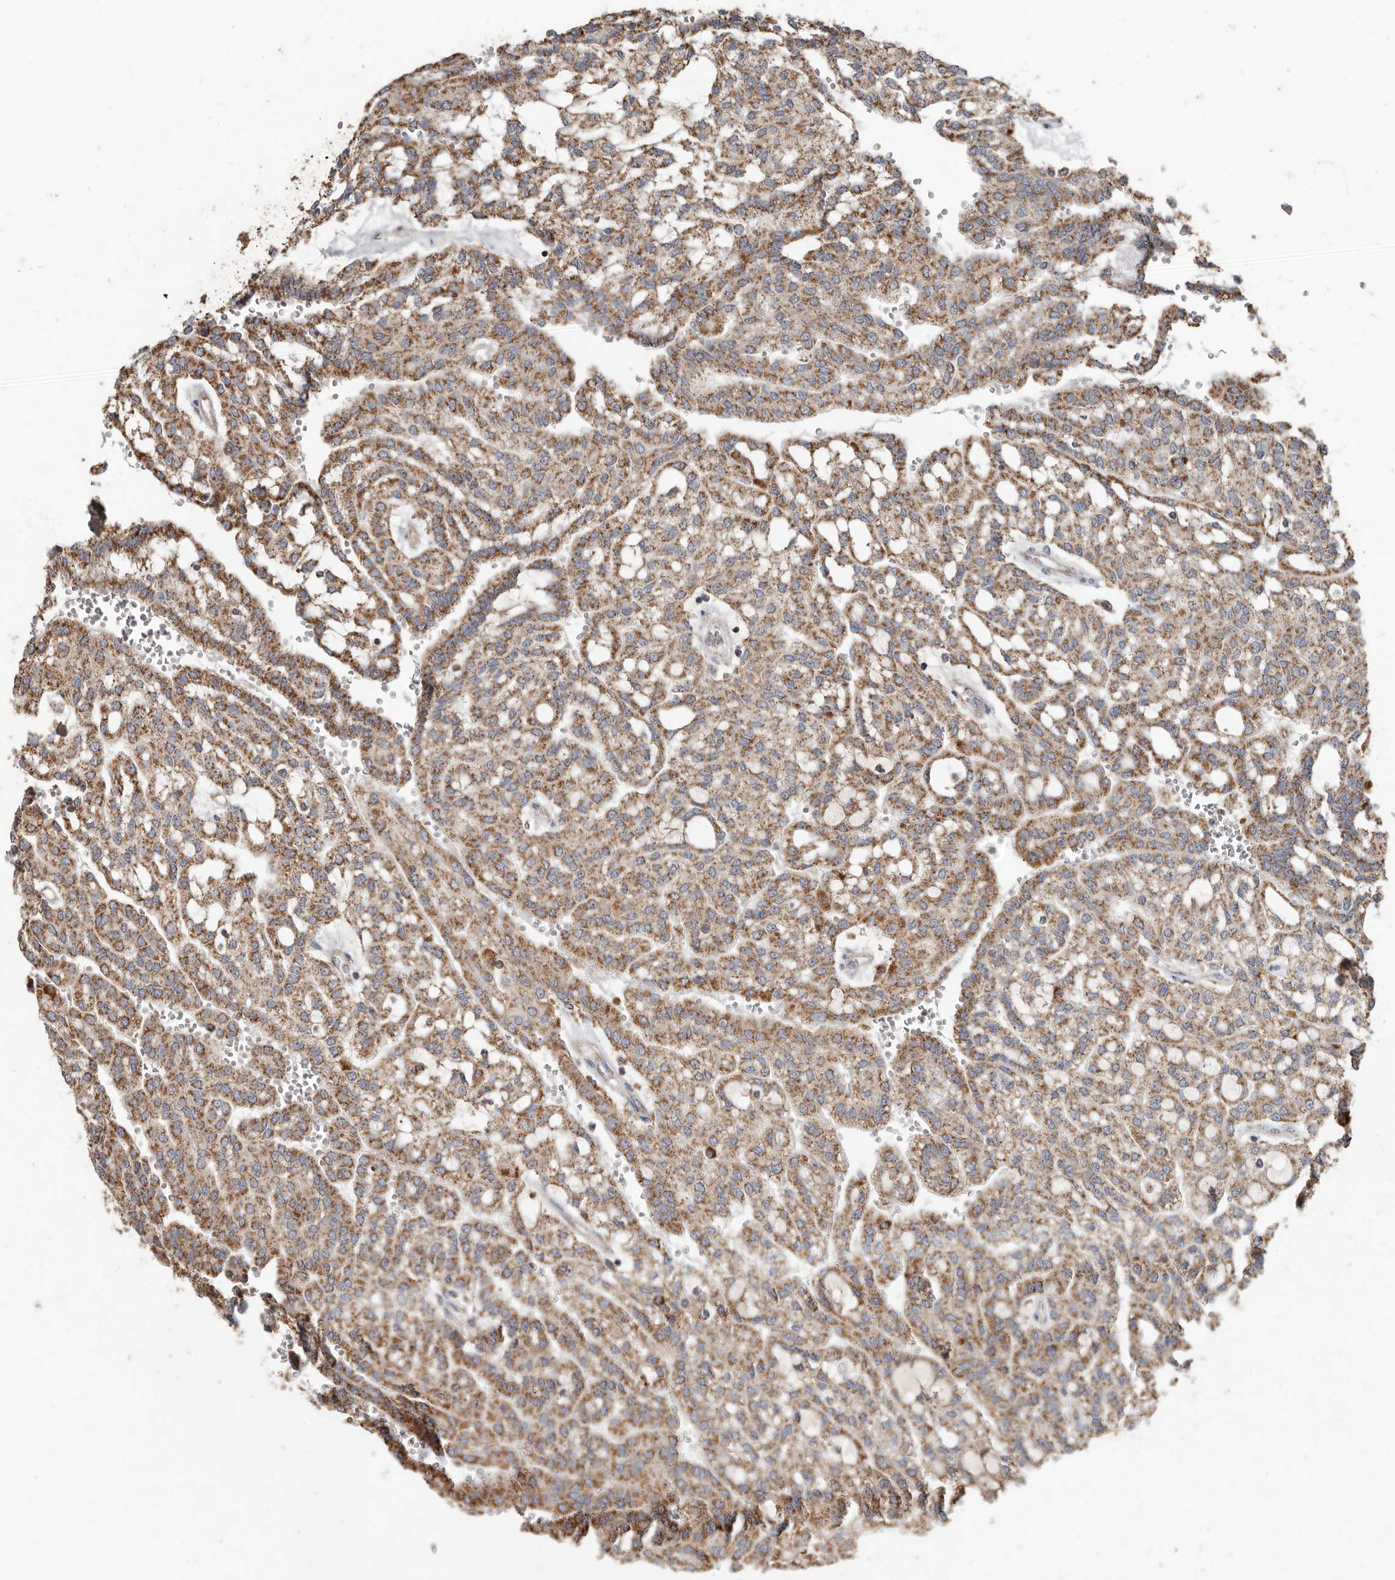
{"staining": {"intensity": "moderate", "quantity": ">75%", "location": "cytoplasmic/membranous"}, "tissue": "renal cancer", "cell_type": "Tumor cells", "image_type": "cancer", "snomed": [{"axis": "morphology", "description": "Adenocarcinoma, NOS"}, {"axis": "topography", "description": "Kidney"}], "caption": "Adenocarcinoma (renal) tissue shows moderate cytoplasmic/membranous expression in about >75% of tumor cells, visualized by immunohistochemistry. The protein of interest is shown in brown color, while the nuclei are stained blue.", "gene": "KIF26B", "patient": {"sex": "male", "age": 63}}